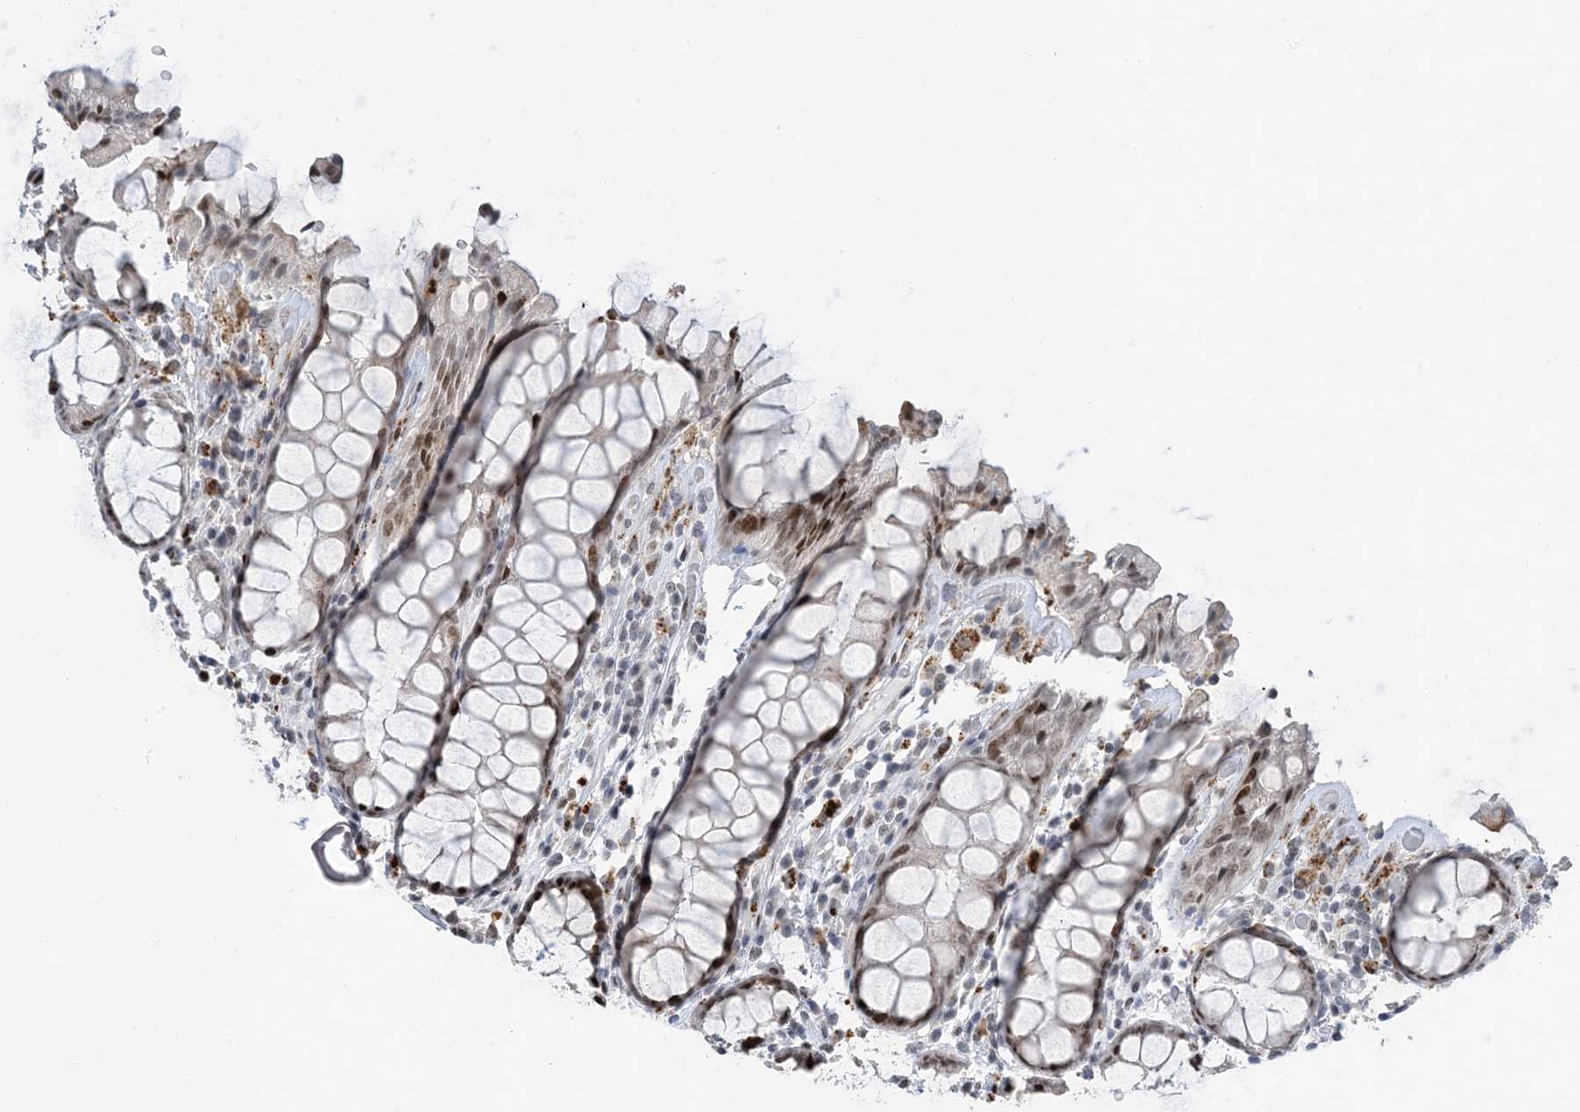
{"staining": {"intensity": "moderate", "quantity": ">75%", "location": "nuclear"}, "tissue": "rectum", "cell_type": "Glandular cells", "image_type": "normal", "snomed": [{"axis": "morphology", "description": "Normal tissue, NOS"}, {"axis": "topography", "description": "Rectum"}], "caption": "Rectum stained for a protein (brown) shows moderate nuclear positive positivity in about >75% of glandular cells.", "gene": "SLC25A53", "patient": {"sex": "male", "age": 64}}